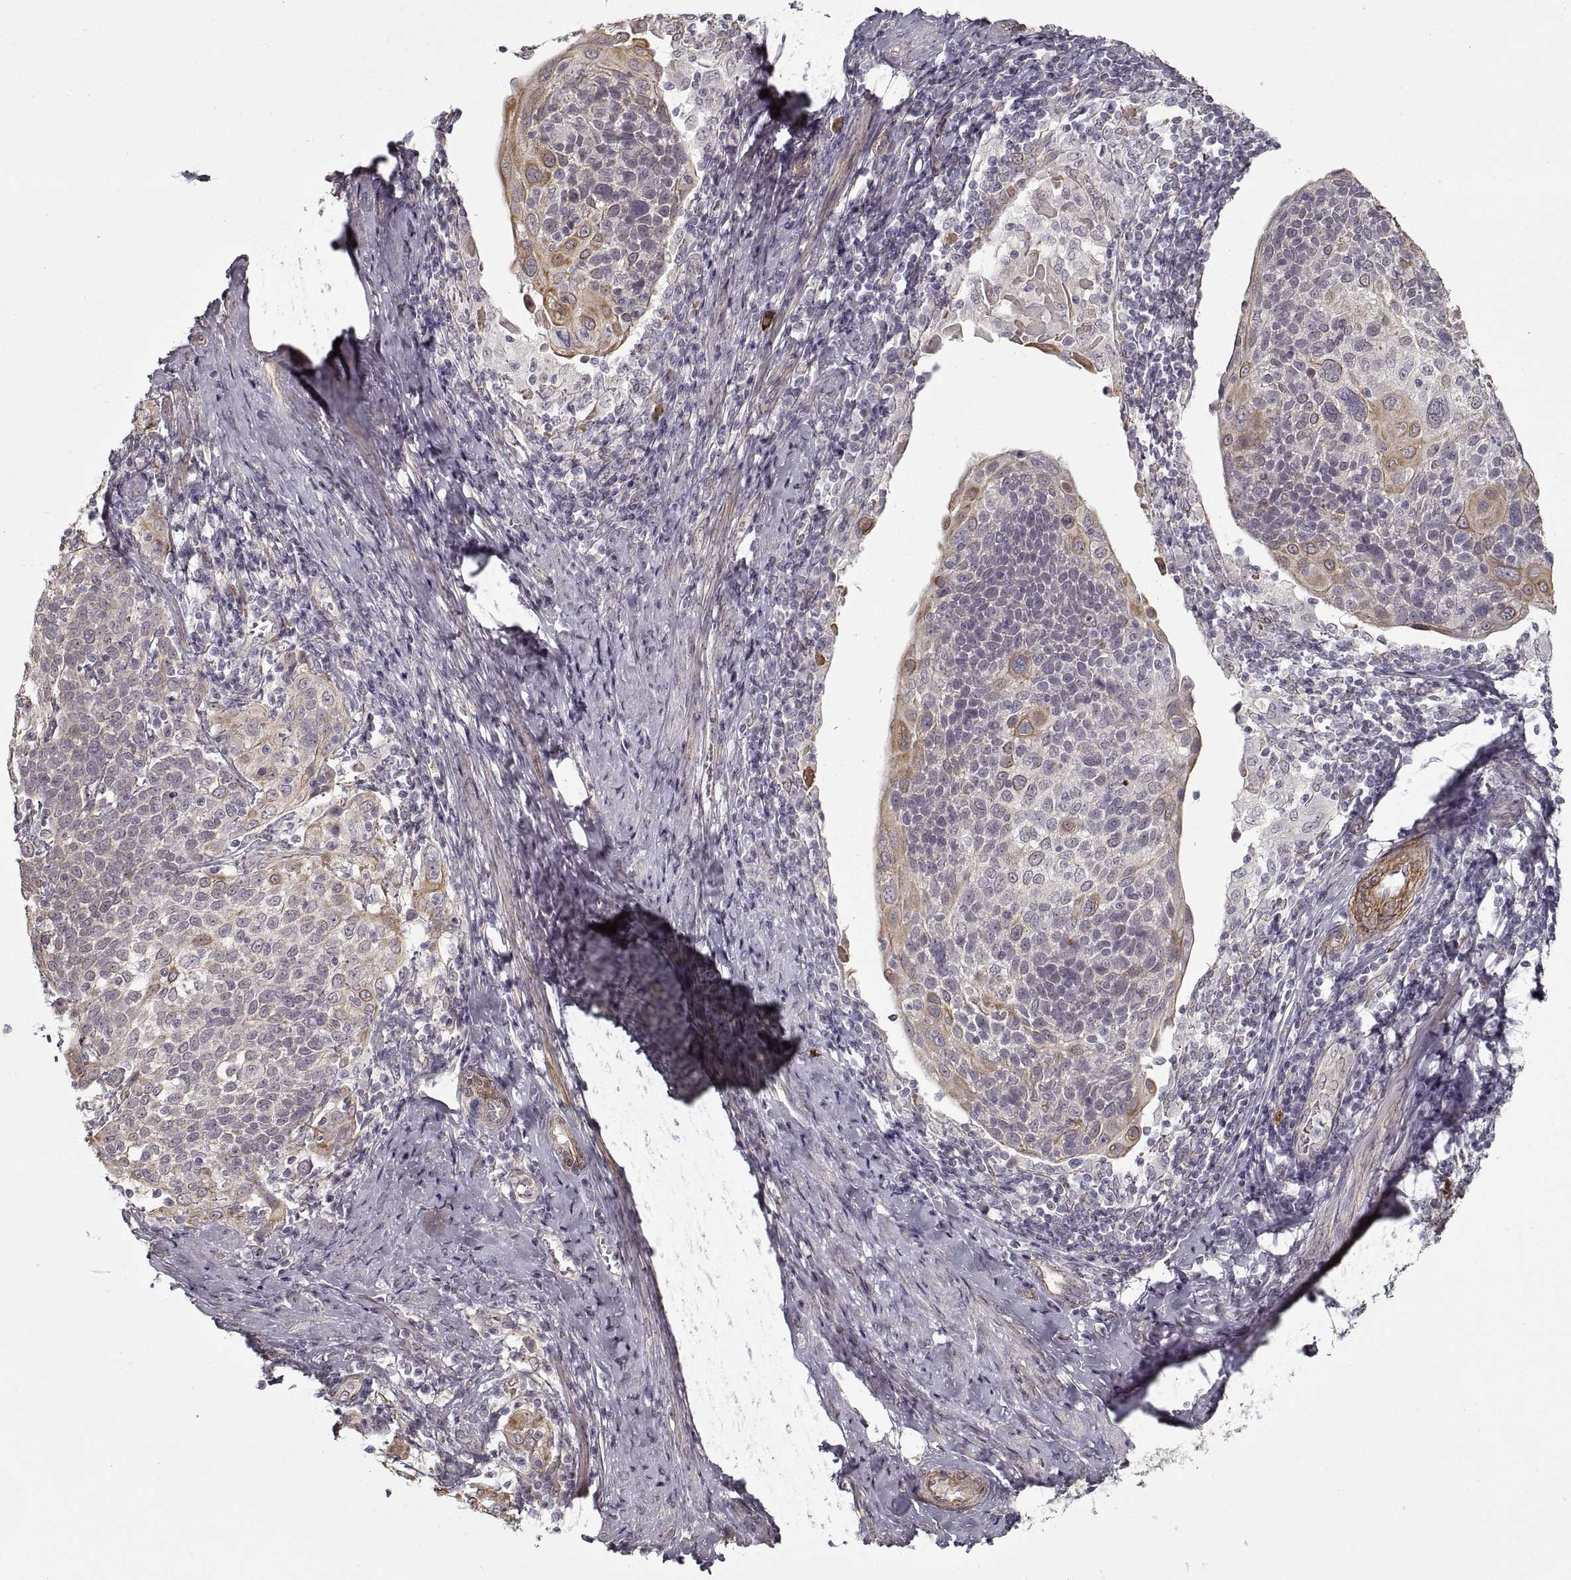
{"staining": {"intensity": "weak", "quantity": "25%-75%", "location": "cytoplasmic/membranous"}, "tissue": "cervical cancer", "cell_type": "Tumor cells", "image_type": "cancer", "snomed": [{"axis": "morphology", "description": "Squamous cell carcinoma, NOS"}, {"axis": "topography", "description": "Cervix"}], "caption": "Weak cytoplasmic/membranous positivity for a protein is seen in approximately 25%-75% of tumor cells of cervical cancer using immunohistochemistry.", "gene": "LAMB2", "patient": {"sex": "female", "age": 61}}